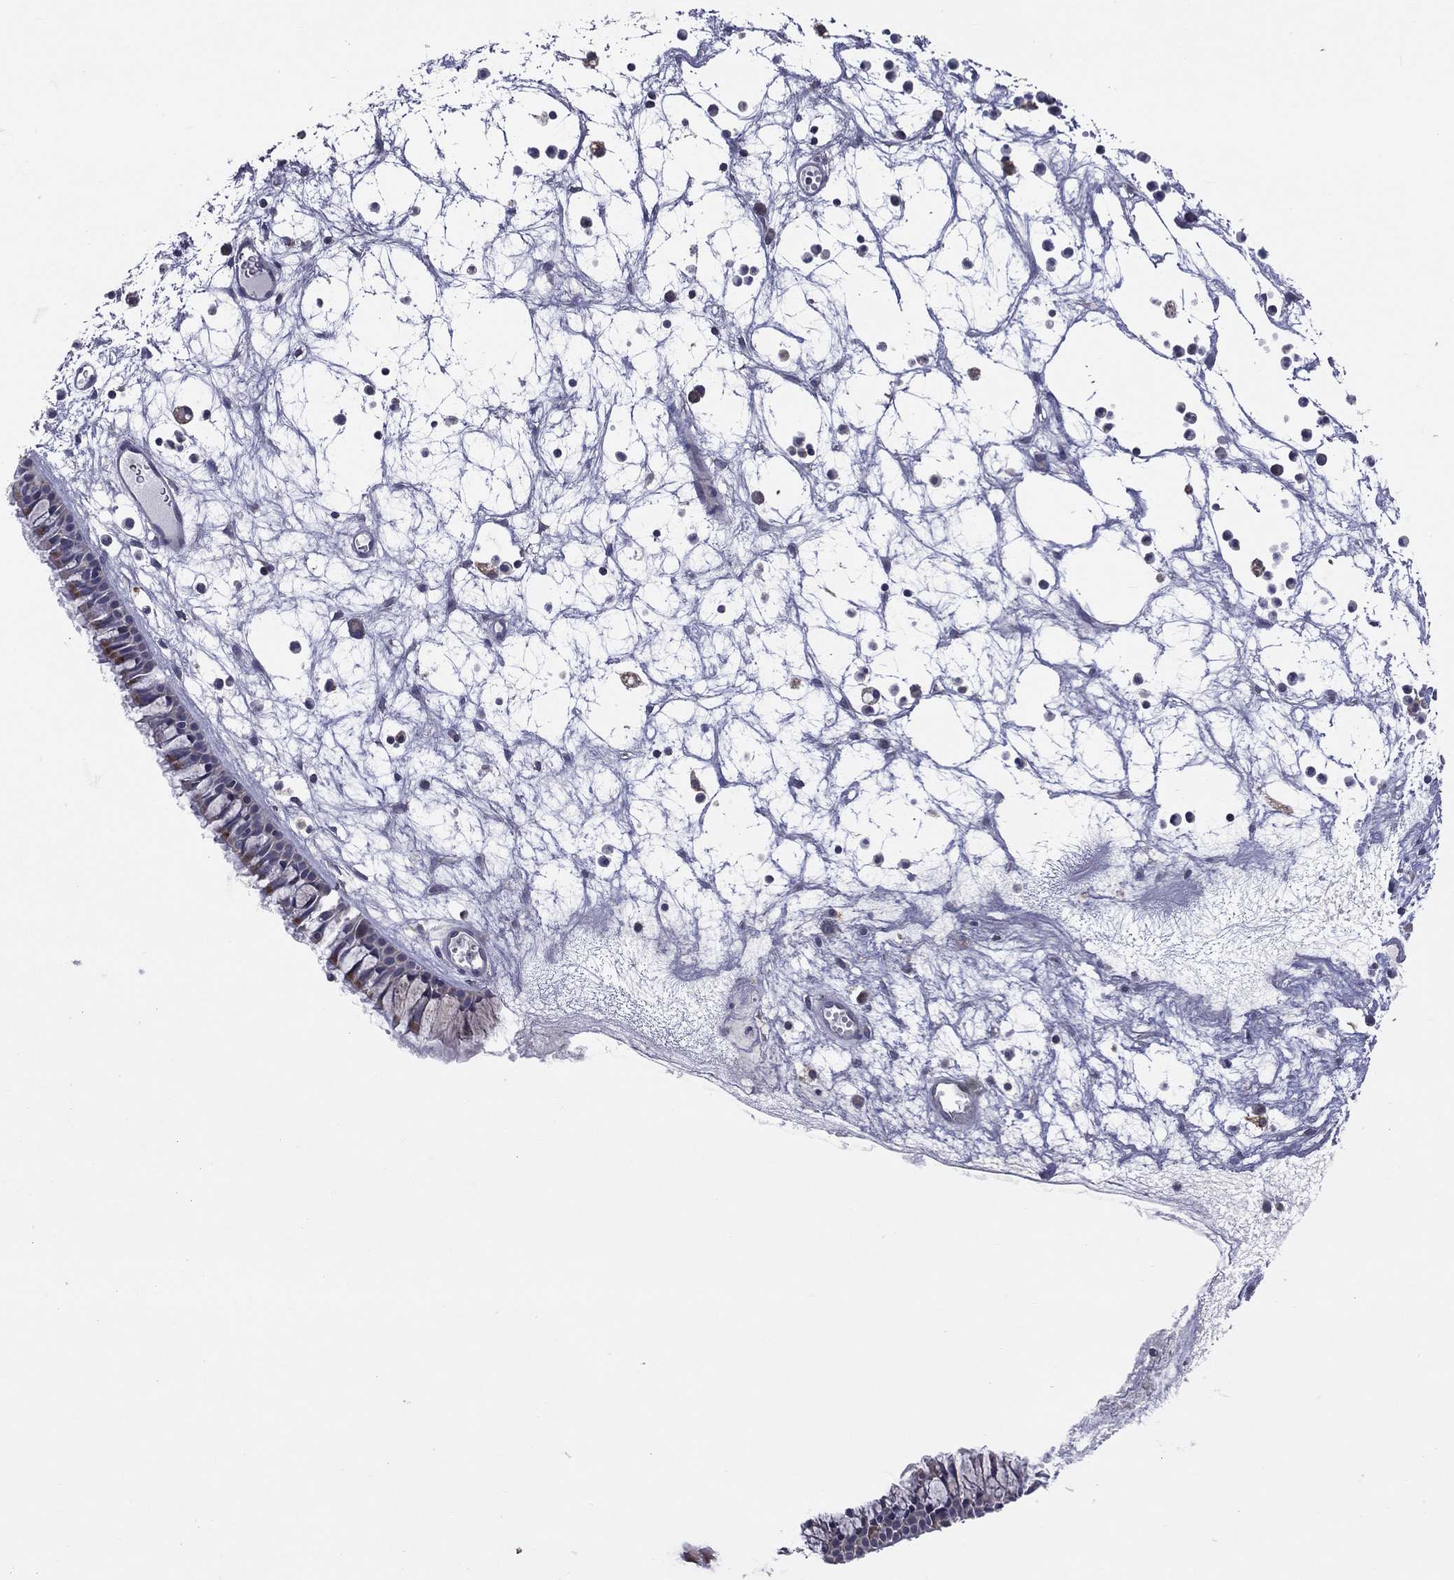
{"staining": {"intensity": "moderate", "quantity": "25%-75%", "location": "cytoplasmic/membranous"}, "tissue": "nasopharynx", "cell_type": "Respiratory epithelial cells", "image_type": "normal", "snomed": [{"axis": "morphology", "description": "Normal tissue, NOS"}, {"axis": "topography", "description": "Nasopharynx"}], "caption": "Brown immunohistochemical staining in unremarkable human nasopharynx demonstrates moderate cytoplasmic/membranous positivity in about 25%-75% of respiratory epithelial cells. (brown staining indicates protein expression, while blue staining denotes nuclei).", "gene": "STARD3", "patient": {"sex": "female", "age": 47}}